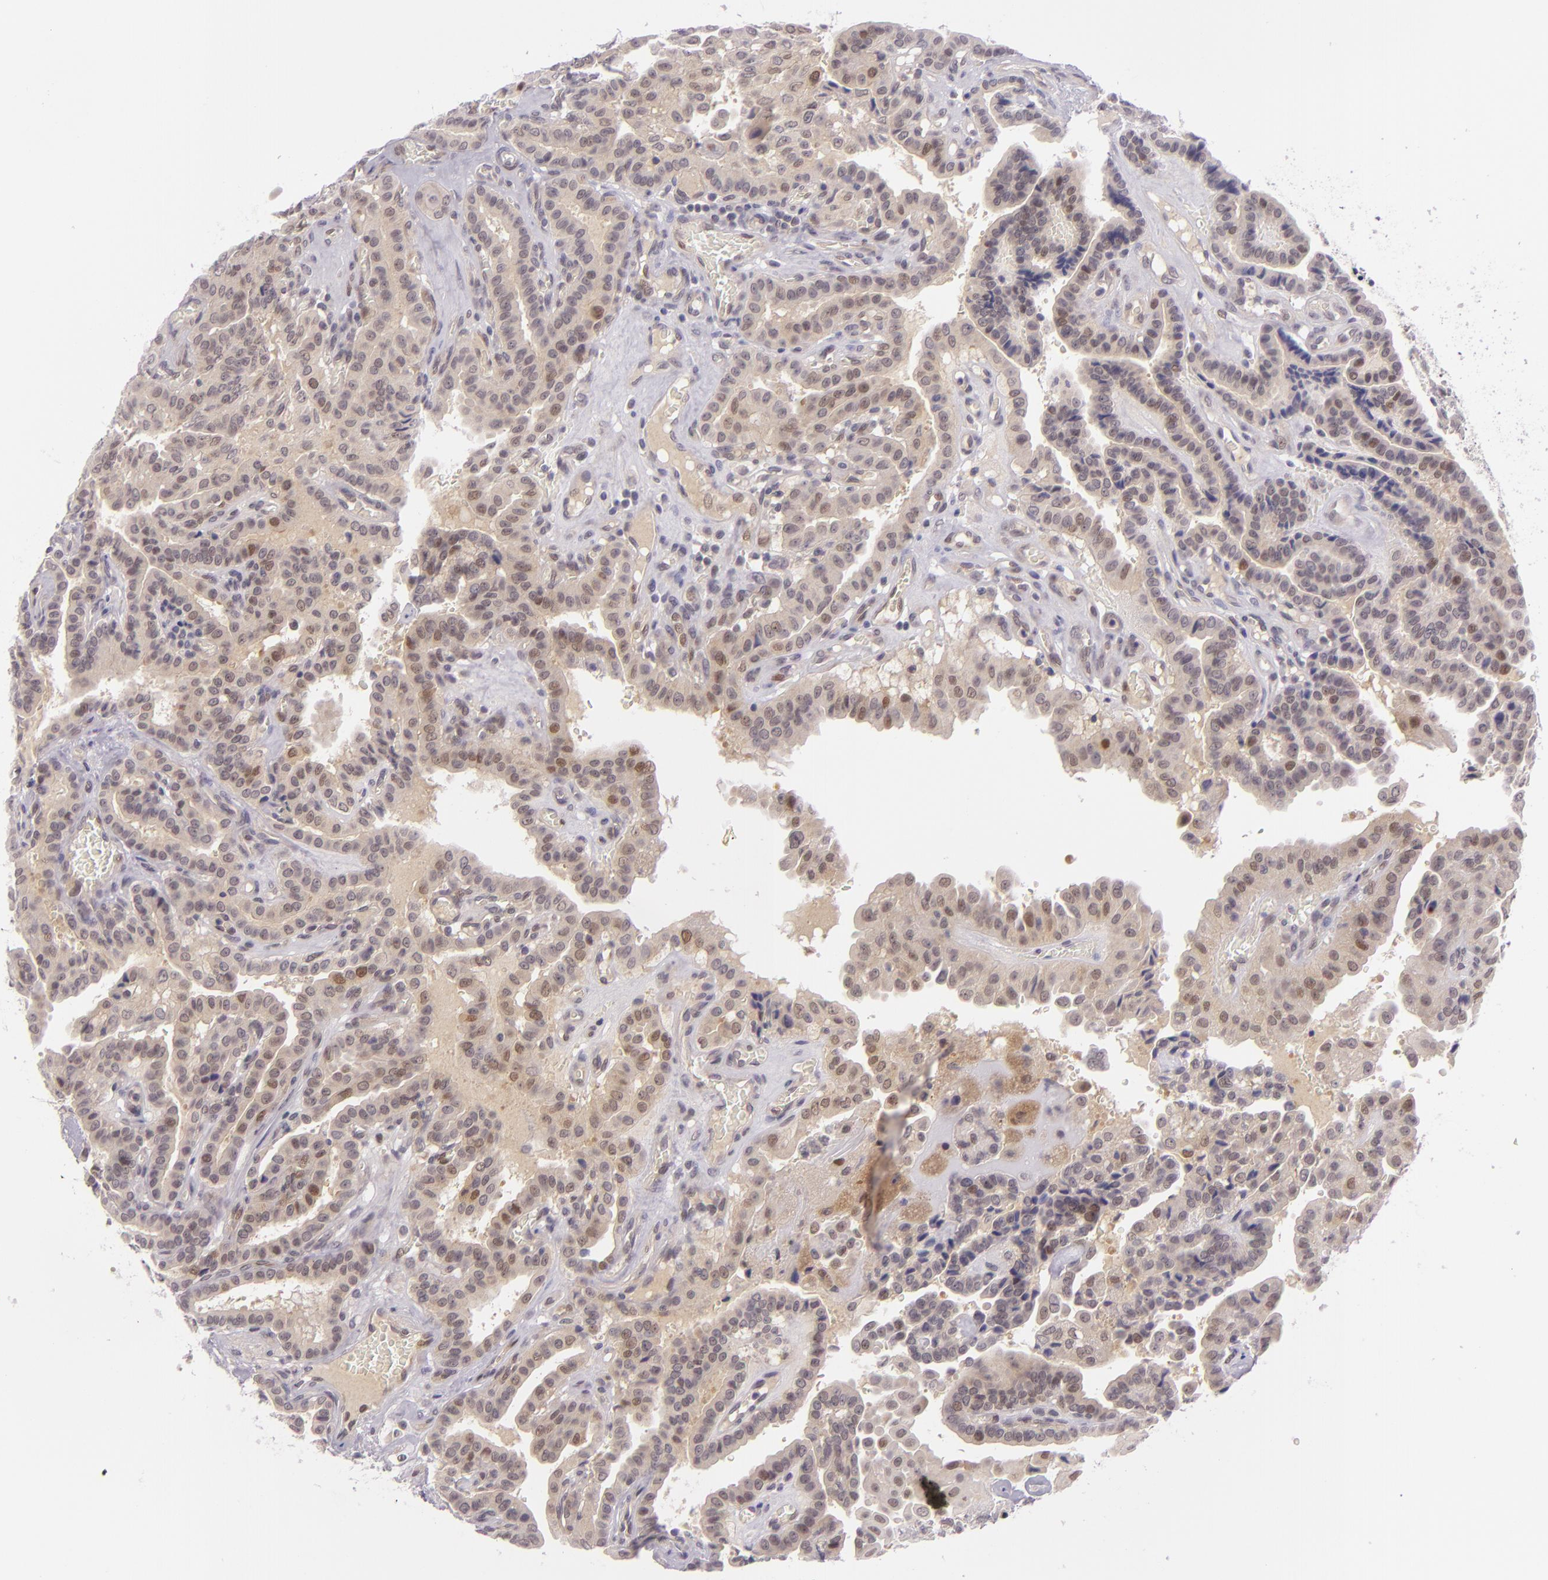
{"staining": {"intensity": "moderate", "quantity": "25%-75%", "location": "cytoplasmic/membranous,nuclear"}, "tissue": "thyroid cancer", "cell_type": "Tumor cells", "image_type": "cancer", "snomed": [{"axis": "morphology", "description": "Papillary adenocarcinoma, NOS"}, {"axis": "topography", "description": "Thyroid gland"}], "caption": "An image of human papillary adenocarcinoma (thyroid) stained for a protein displays moderate cytoplasmic/membranous and nuclear brown staining in tumor cells. The staining was performed using DAB (3,3'-diaminobenzidine) to visualize the protein expression in brown, while the nuclei were stained in blue with hematoxylin (Magnification: 20x).", "gene": "CSE1L", "patient": {"sex": "male", "age": 87}}